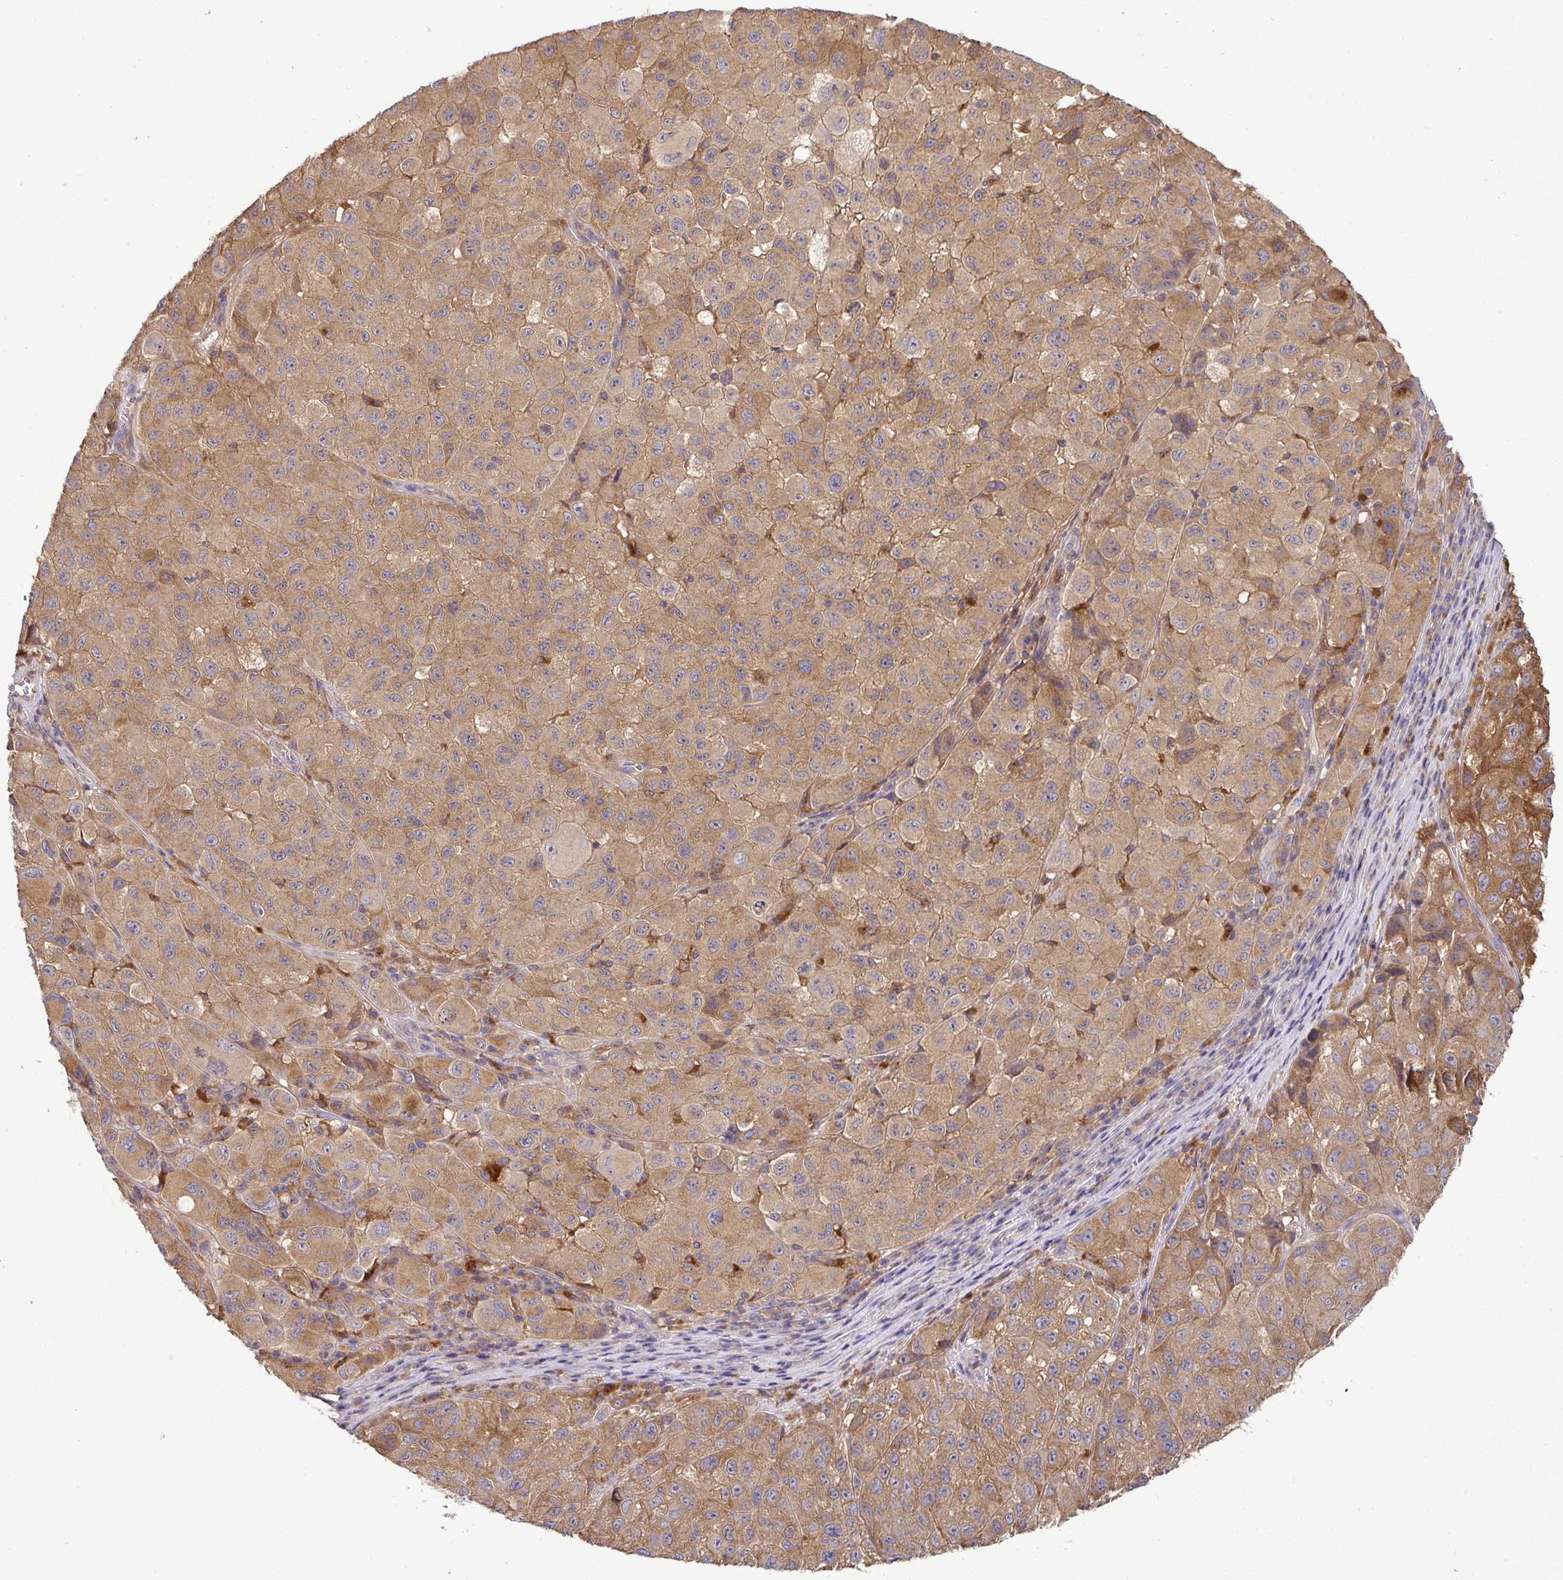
{"staining": {"intensity": "moderate", "quantity": ">75%", "location": "cytoplasmic/membranous"}, "tissue": "melanoma", "cell_type": "Tumor cells", "image_type": "cancer", "snomed": [{"axis": "morphology", "description": "Malignant melanoma, NOS"}, {"axis": "topography", "description": "Skin"}], "caption": "The histopathology image reveals a brown stain indicating the presence of a protein in the cytoplasmic/membranous of tumor cells in melanoma. (DAB (3,3'-diaminobenzidine) IHC, brown staining for protein, blue staining for nuclei).", "gene": "ATP6V1F", "patient": {"sex": "male", "age": 93}}